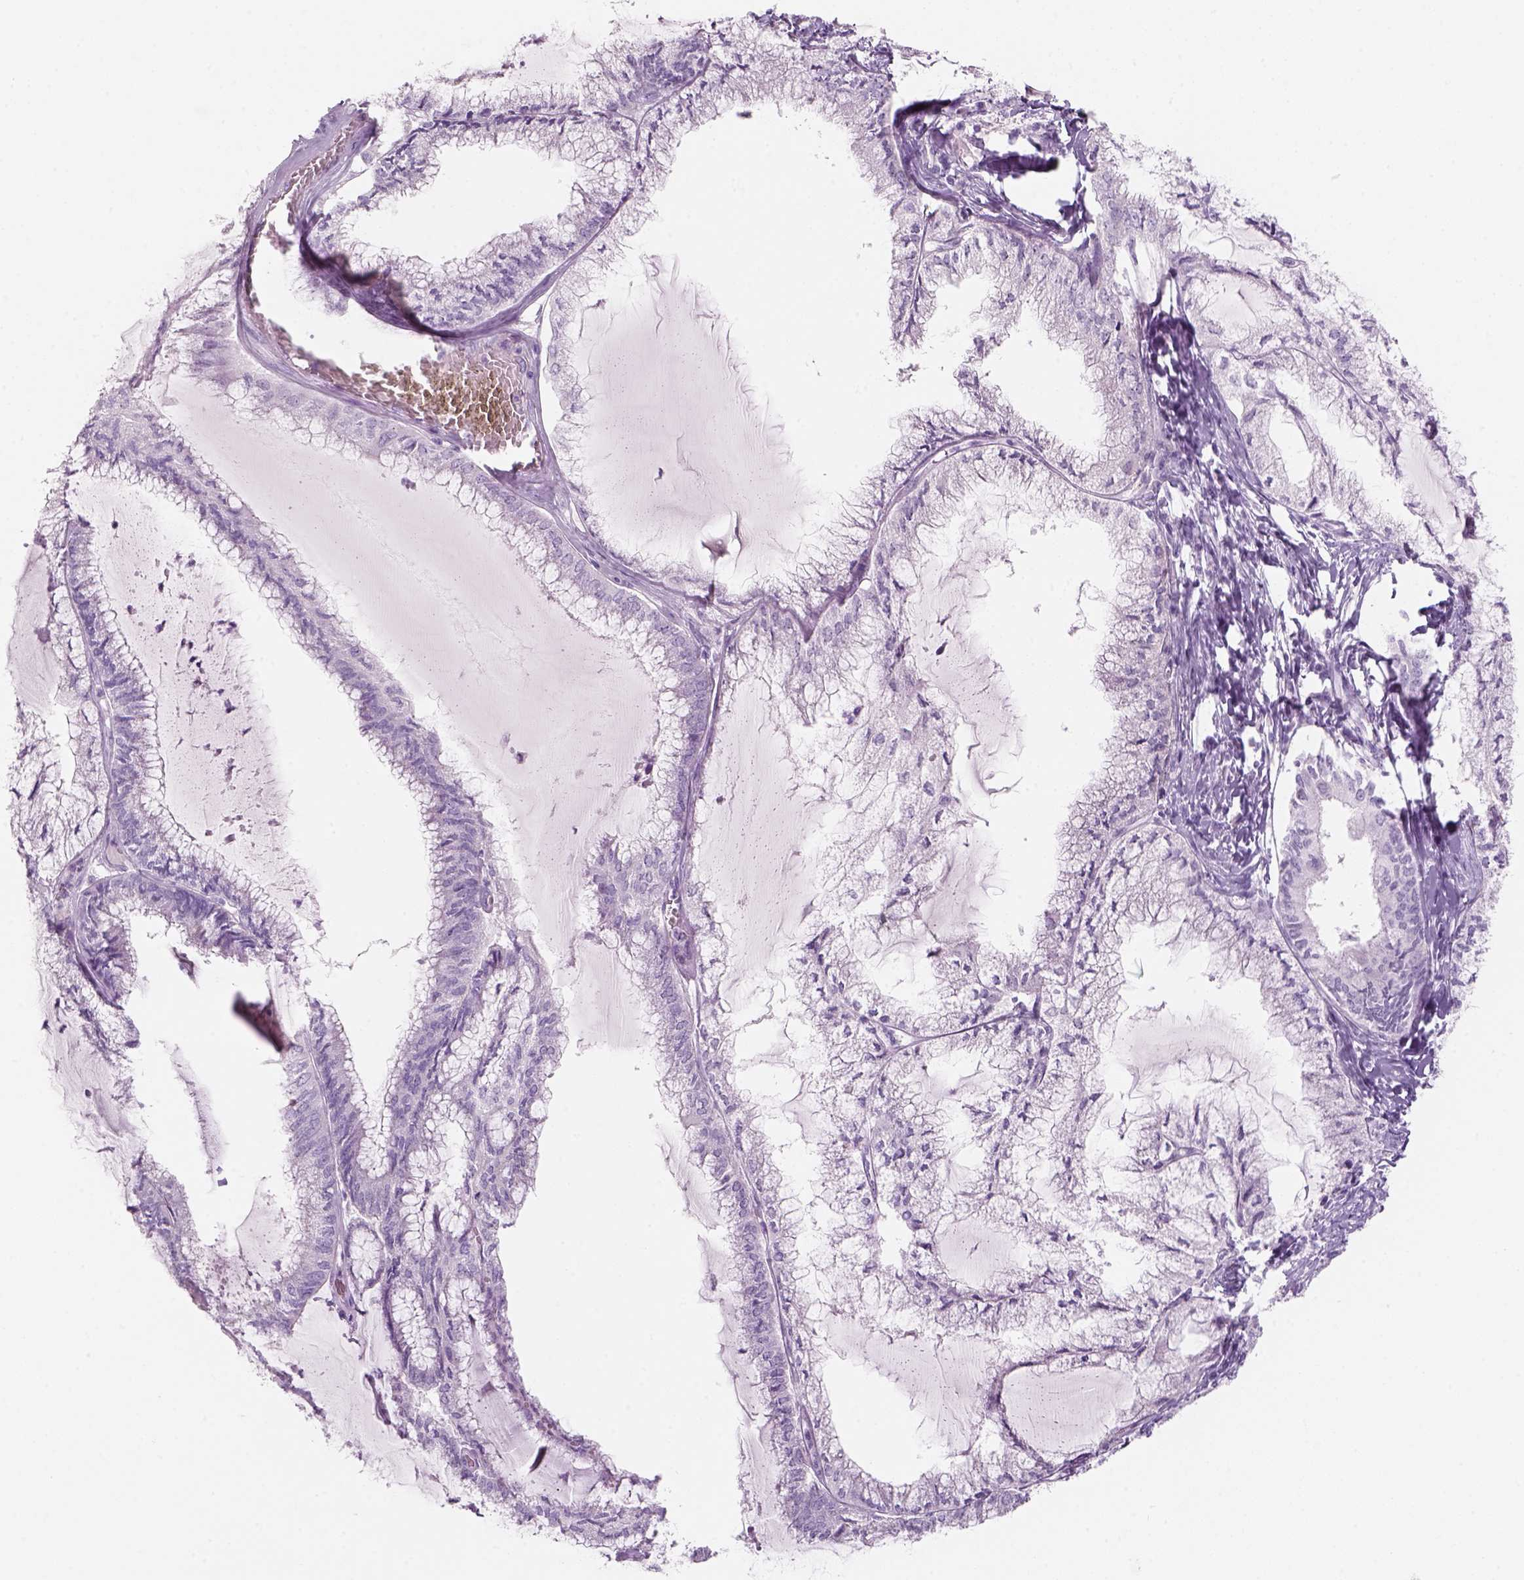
{"staining": {"intensity": "negative", "quantity": "none", "location": "none"}, "tissue": "endometrial cancer", "cell_type": "Tumor cells", "image_type": "cancer", "snomed": [{"axis": "morphology", "description": "Carcinoma, NOS"}, {"axis": "topography", "description": "Endometrium"}], "caption": "An immunohistochemistry (IHC) histopathology image of carcinoma (endometrial) is shown. There is no staining in tumor cells of carcinoma (endometrial).", "gene": "KRTAP11-1", "patient": {"sex": "female", "age": 62}}